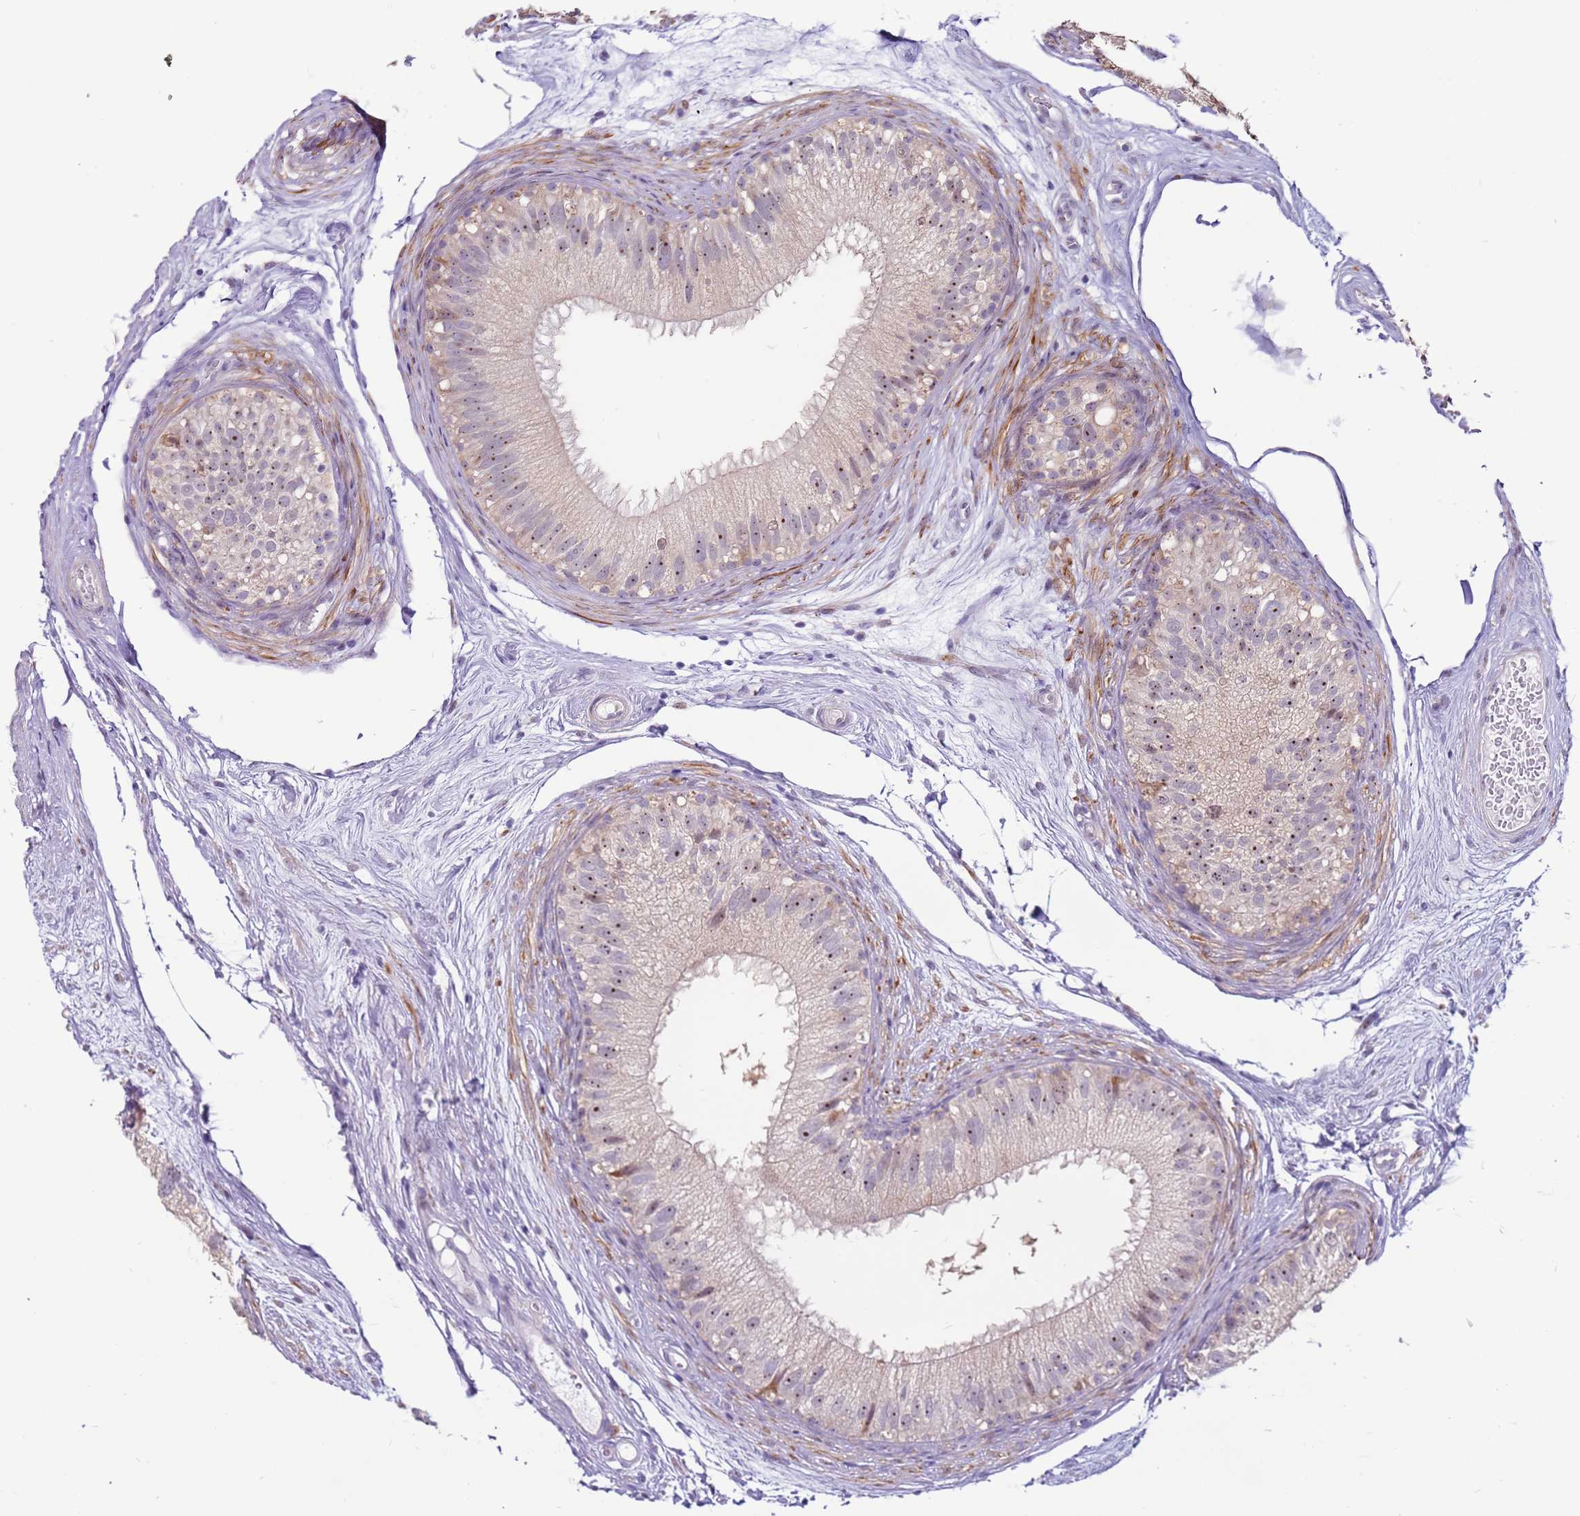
{"staining": {"intensity": "moderate", "quantity": "<25%", "location": "nuclear"}, "tissue": "epididymis", "cell_type": "Glandular cells", "image_type": "normal", "snomed": [{"axis": "morphology", "description": "Normal tissue, NOS"}, {"axis": "topography", "description": "Epididymis"}], "caption": "Glandular cells reveal low levels of moderate nuclear staining in approximately <25% of cells in benign human epididymis.", "gene": "UCMA", "patient": {"sex": "male", "age": 77}}